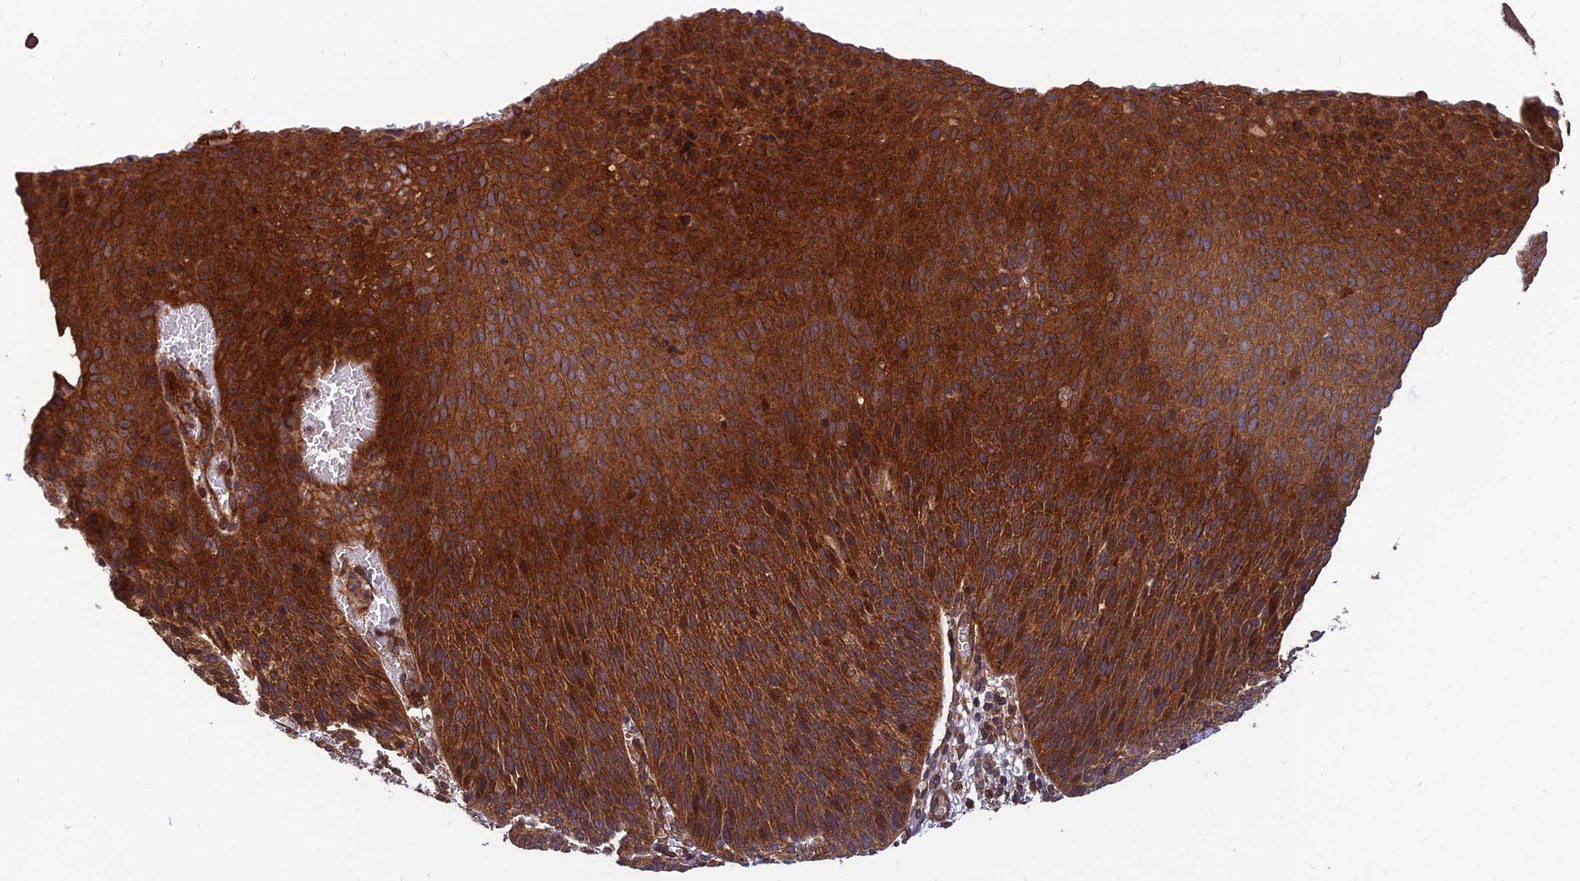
{"staining": {"intensity": "strong", "quantity": ">75%", "location": "cytoplasmic/membranous"}, "tissue": "cervical cancer", "cell_type": "Tumor cells", "image_type": "cancer", "snomed": [{"axis": "morphology", "description": "Squamous cell carcinoma, NOS"}, {"axis": "topography", "description": "Cervix"}], "caption": "There is high levels of strong cytoplasmic/membranous staining in tumor cells of cervical cancer (squamous cell carcinoma), as demonstrated by immunohistochemical staining (brown color).", "gene": "RELCH", "patient": {"sex": "female", "age": 55}}